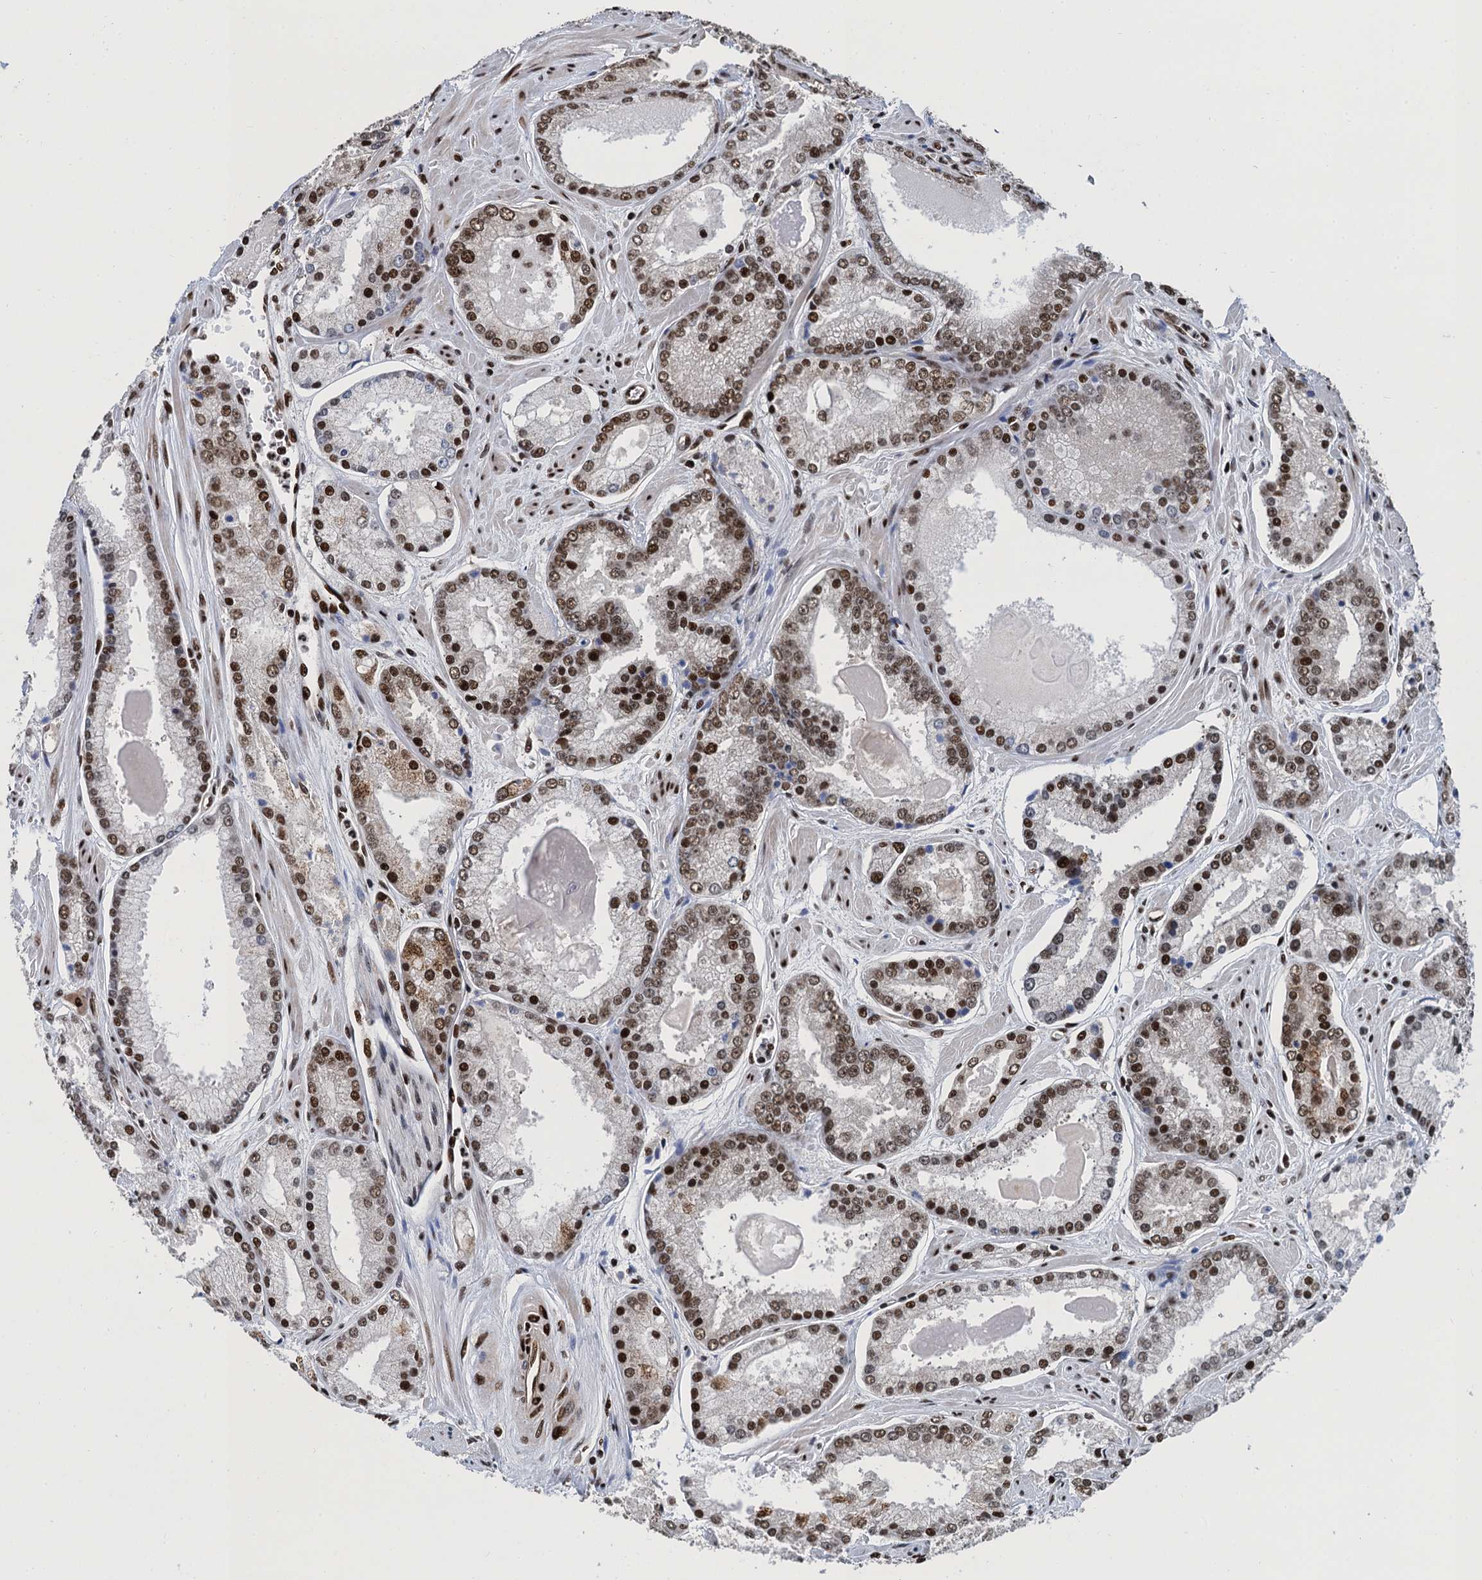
{"staining": {"intensity": "moderate", "quantity": ">75%", "location": "nuclear"}, "tissue": "prostate cancer", "cell_type": "Tumor cells", "image_type": "cancer", "snomed": [{"axis": "morphology", "description": "Adenocarcinoma, Low grade"}, {"axis": "topography", "description": "Prostate"}], "caption": "Approximately >75% of tumor cells in prostate low-grade adenocarcinoma display moderate nuclear protein staining as visualized by brown immunohistochemical staining.", "gene": "PPP4R1", "patient": {"sex": "male", "age": 54}}